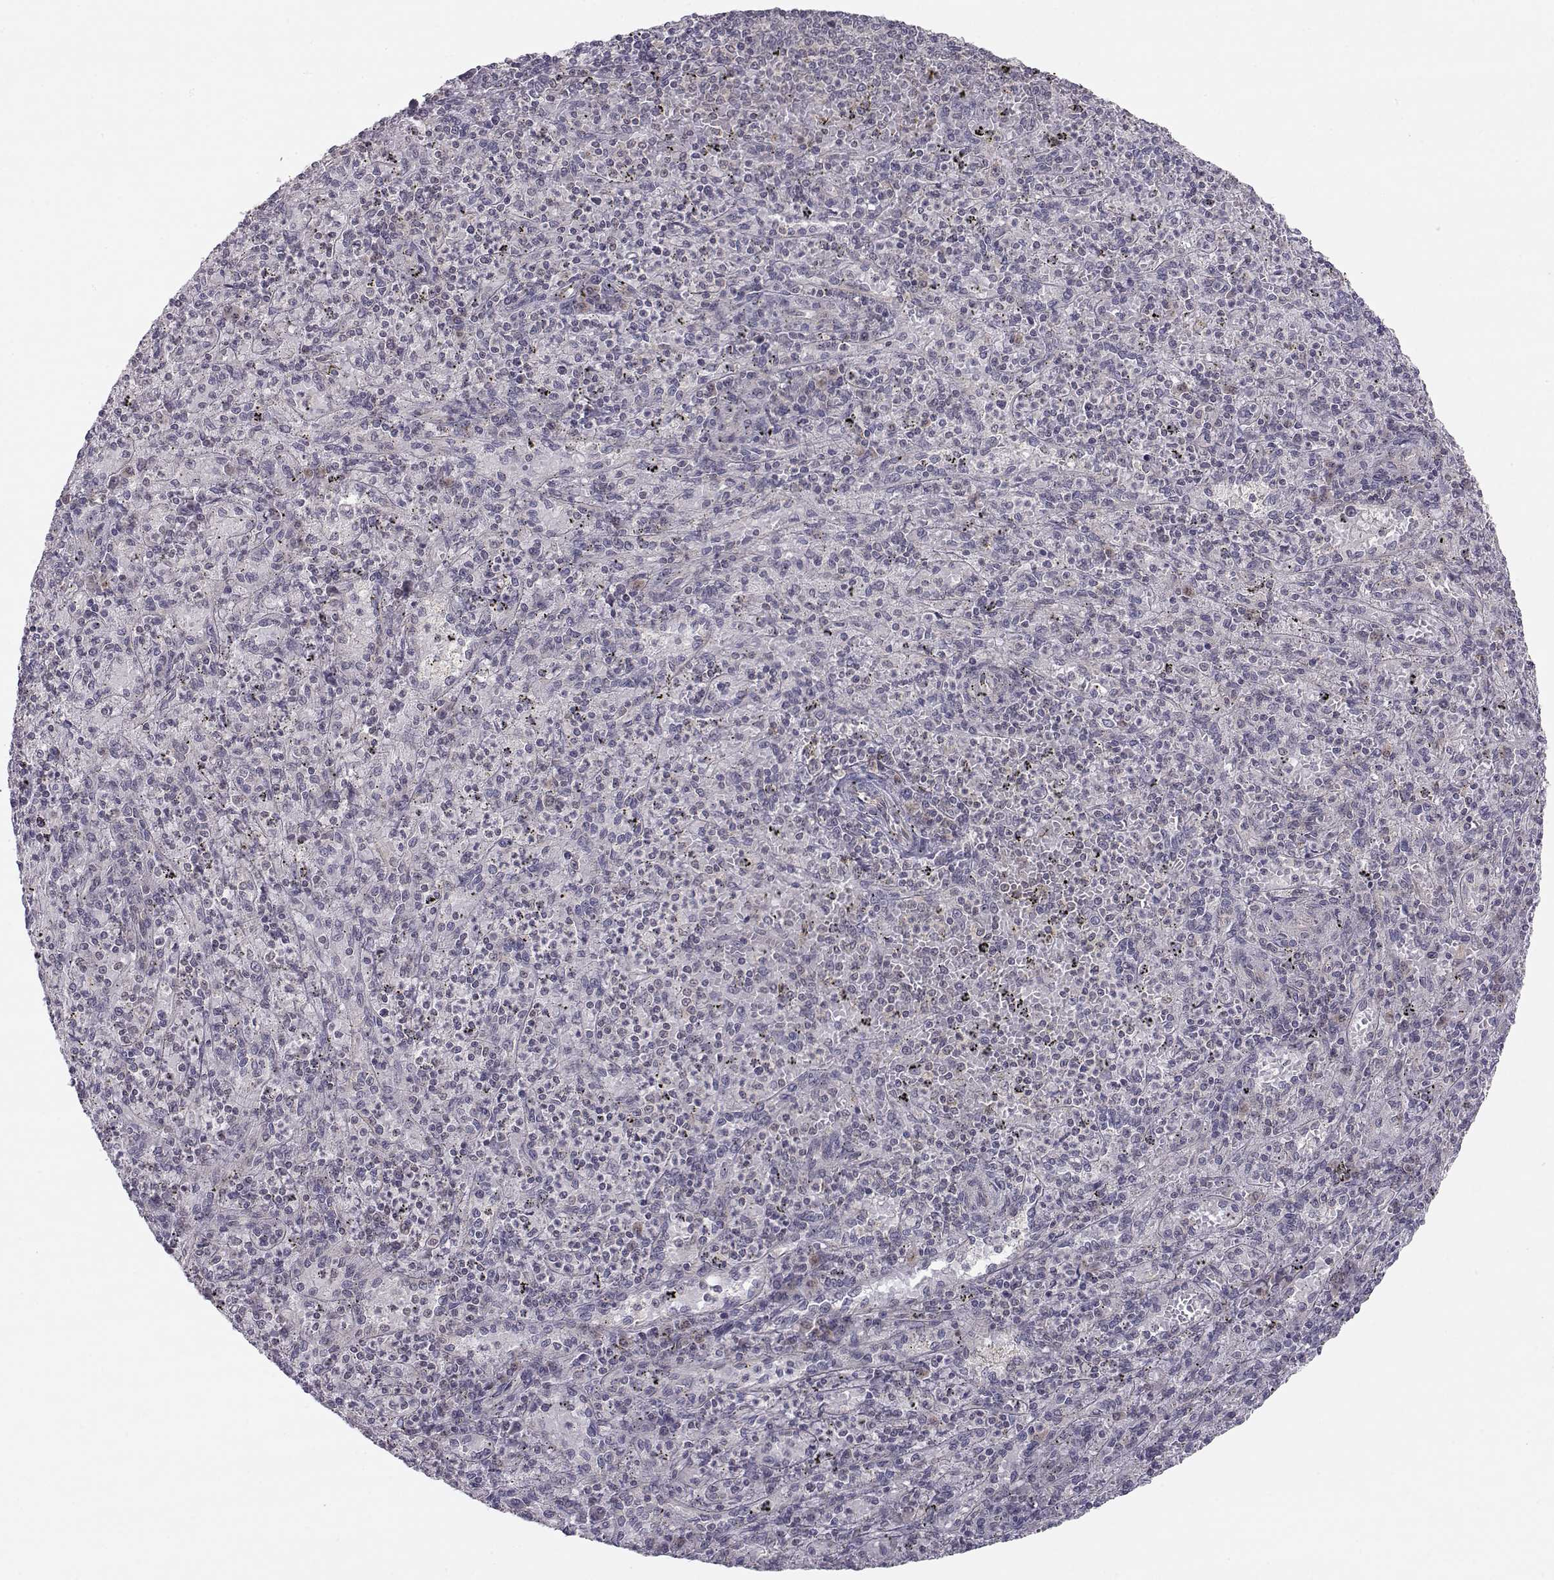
{"staining": {"intensity": "negative", "quantity": "none", "location": "none"}, "tissue": "spleen", "cell_type": "Cells in red pulp", "image_type": "normal", "snomed": [{"axis": "morphology", "description": "Normal tissue, NOS"}, {"axis": "topography", "description": "Spleen"}], "caption": "Human spleen stained for a protein using IHC reveals no positivity in cells in red pulp.", "gene": "KIF13B", "patient": {"sex": "male", "age": 60}}